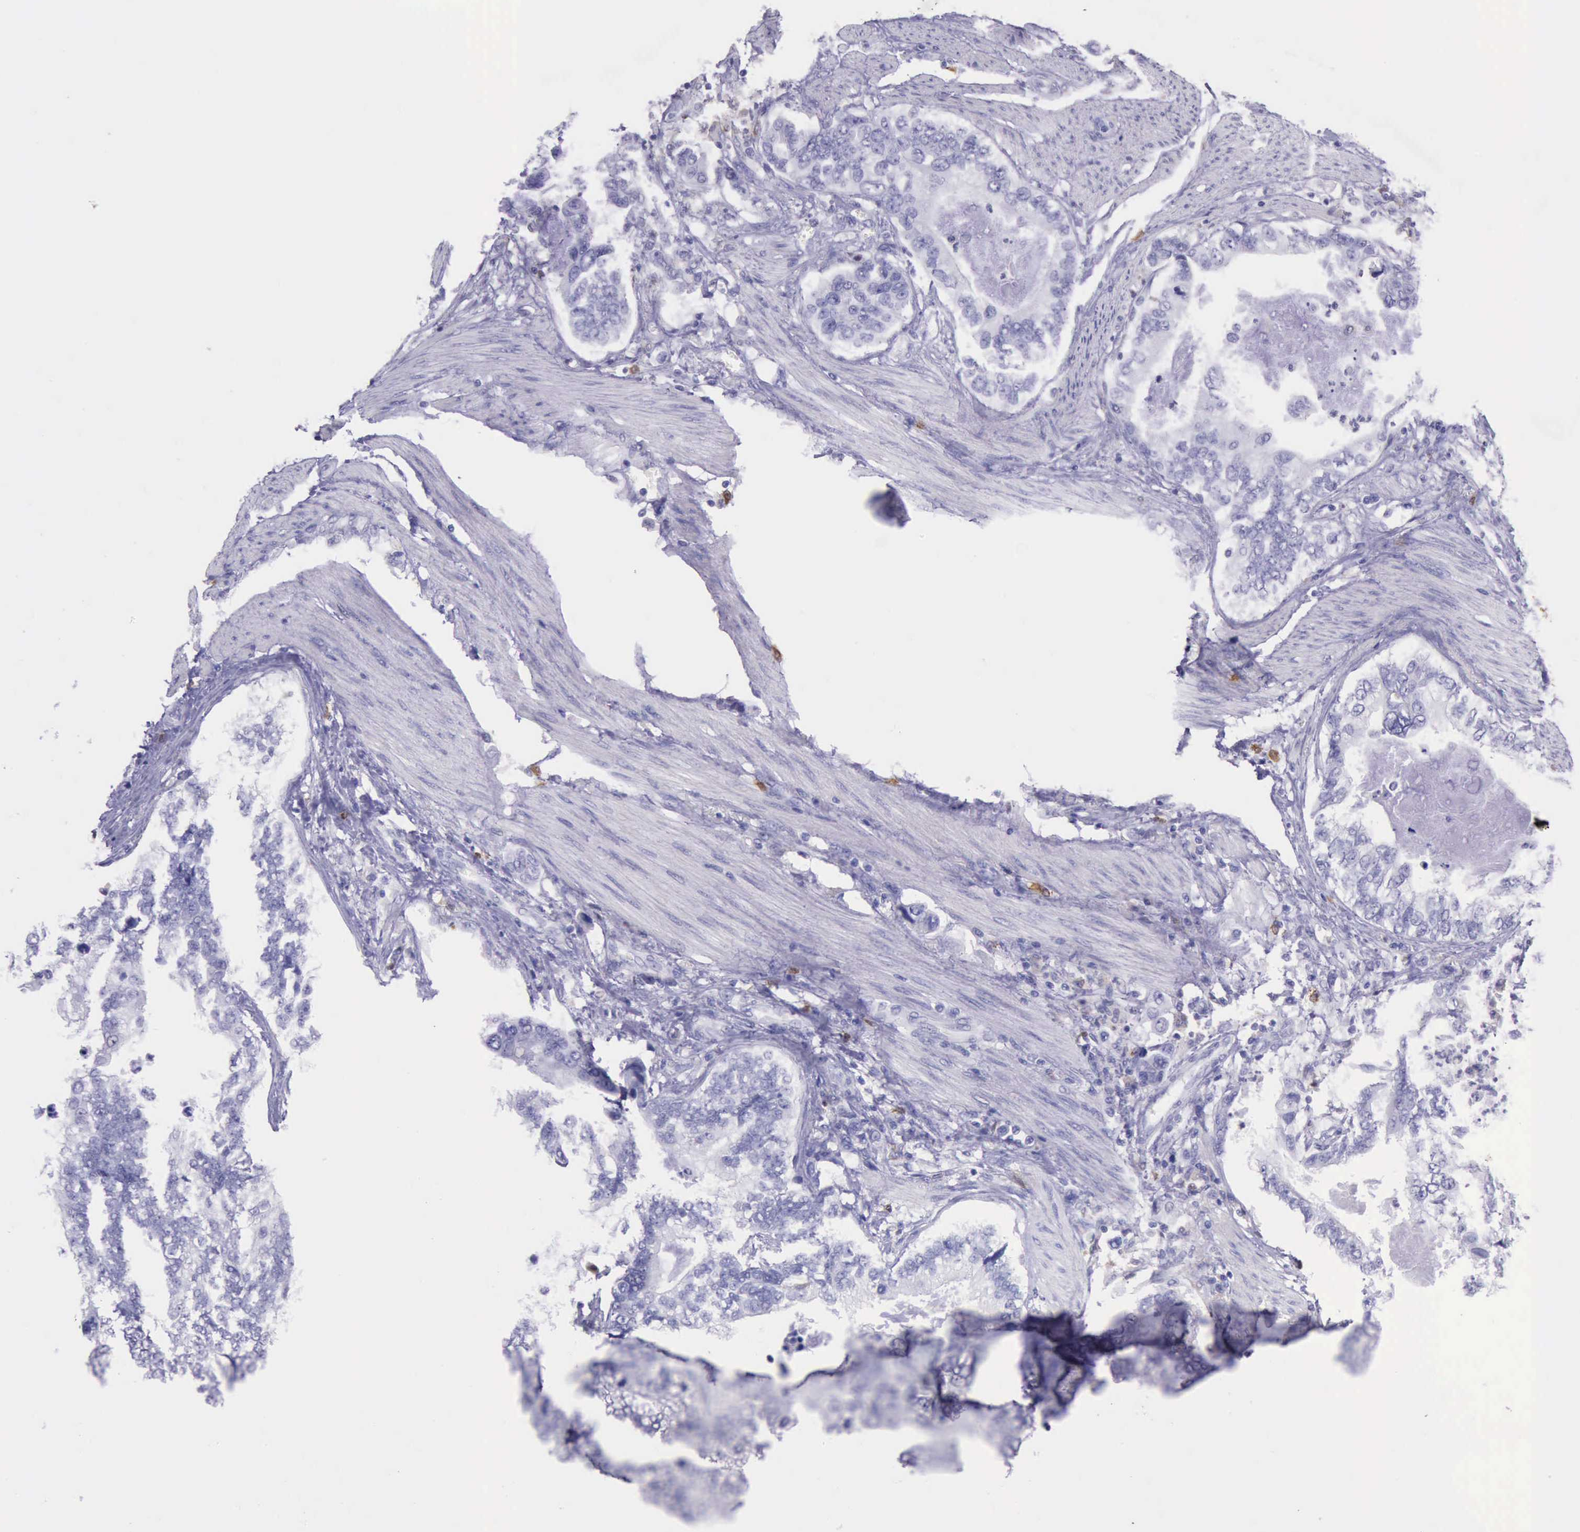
{"staining": {"intensity": "negative", "quantity": "none", "location": "none"}, "tissue": "stomach cancer", "cell_type": "Tumor cells", "image_type": "cancer", "snomed": [{"axis": "morphology", "description": "Adenocarcinoma, NOS"}, {"axis": "topography", "description": "Pancreas"}, {"axis": "topography", "description": "Stomach, upper"}], "caption": "Tumor cells are negative for protein expression in human stomach cancer (adenocarcinoma).", "gene": "BTK", "patient": {"sex": "male", "age": 77}}